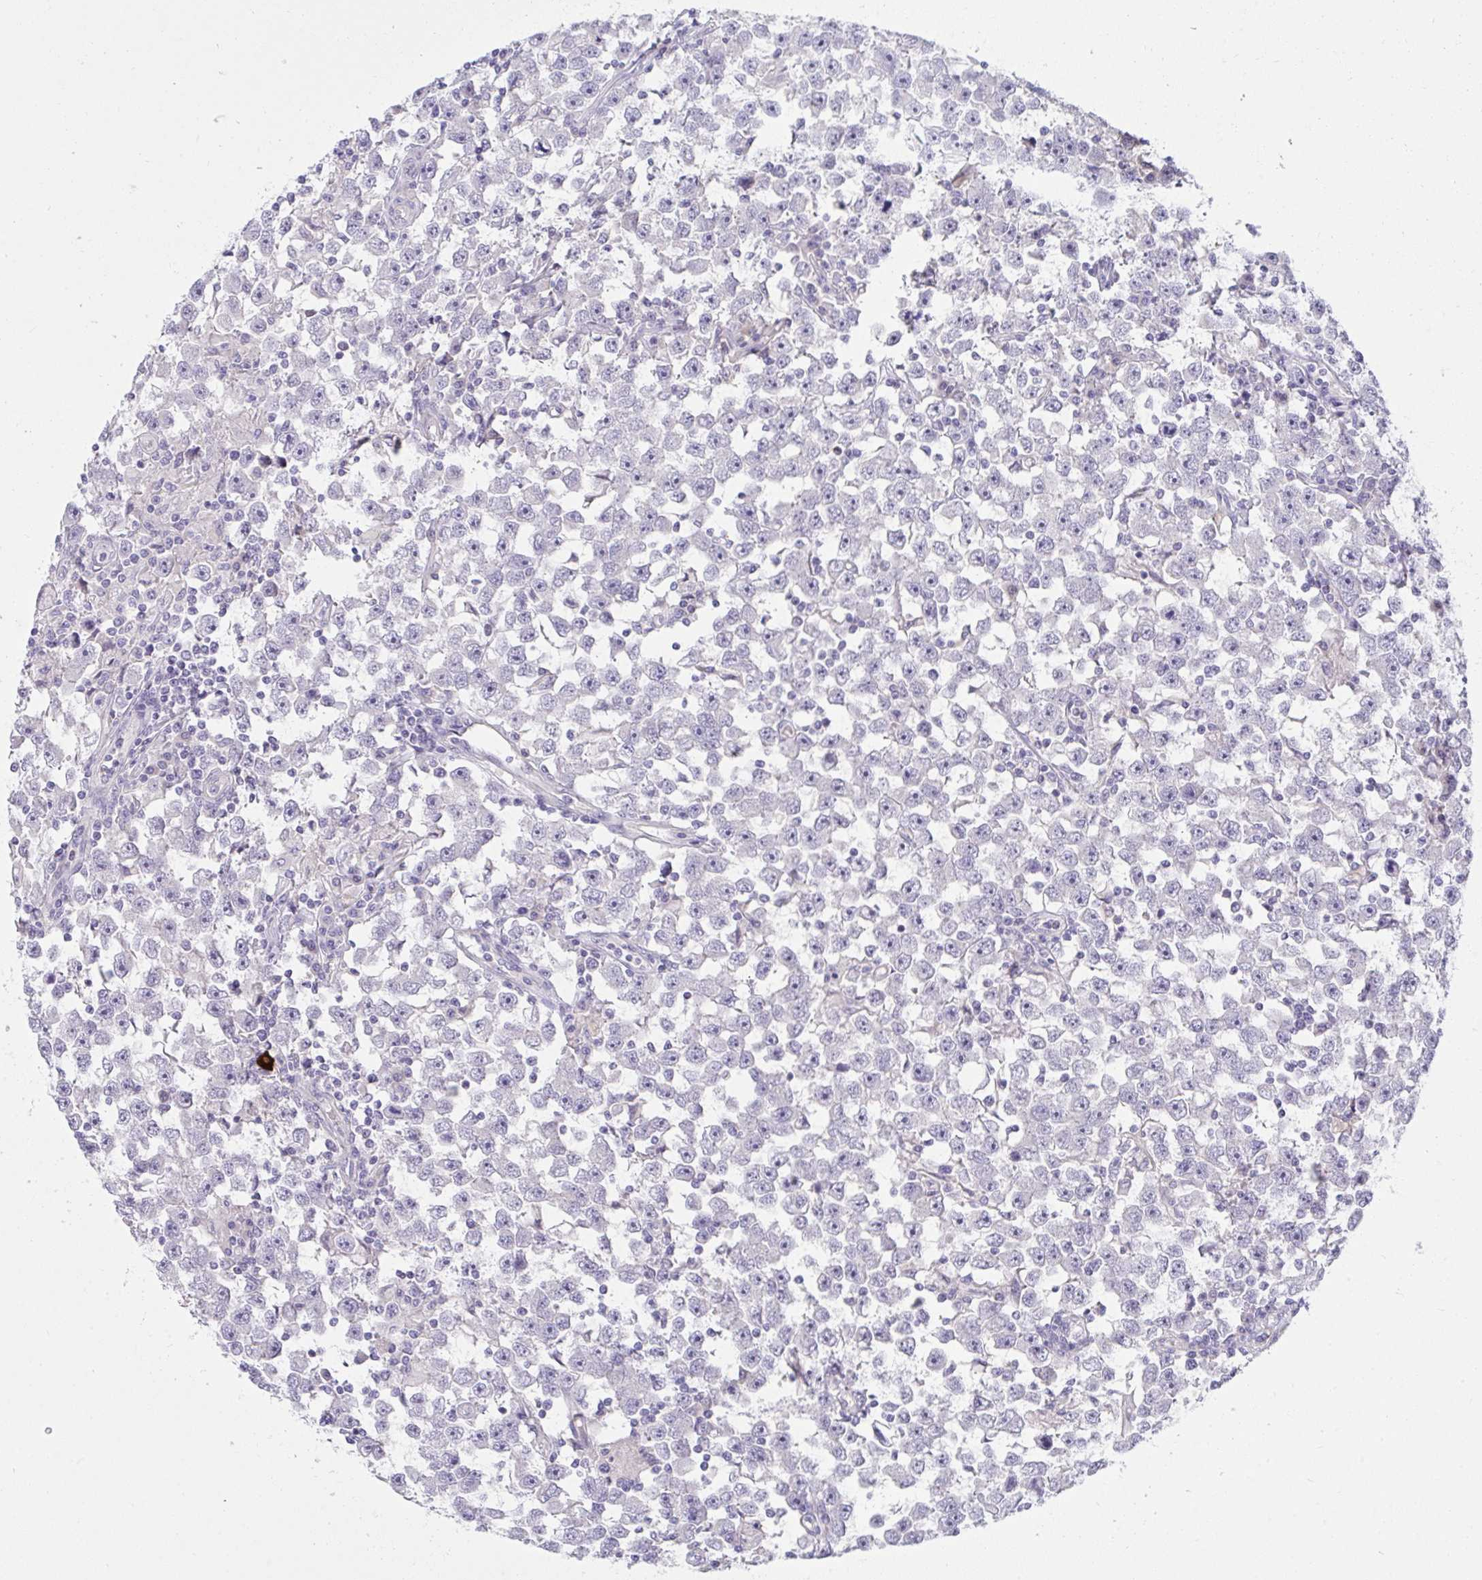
{"staining": {"intensity": "negative", "quantity": "none", "location": "none"}, "tissue": "testis cancer", "cell_type": "Tumor cells", "image_type": "cancer", "snomed": [{"axis": "morphology", "description": "Seminoma, NOS"}, {"axis": "topography", "description": "Testis"}], "caption": "Immunohistochemistry micrograph of neoplastic tissue: testis cancer stained with DAB (3,3'-diaminobenzidine) reveals no significant protein positivity in tumor cells.", "gene": "HOXD12", "patient": {"sex": "male", "age": 33}}